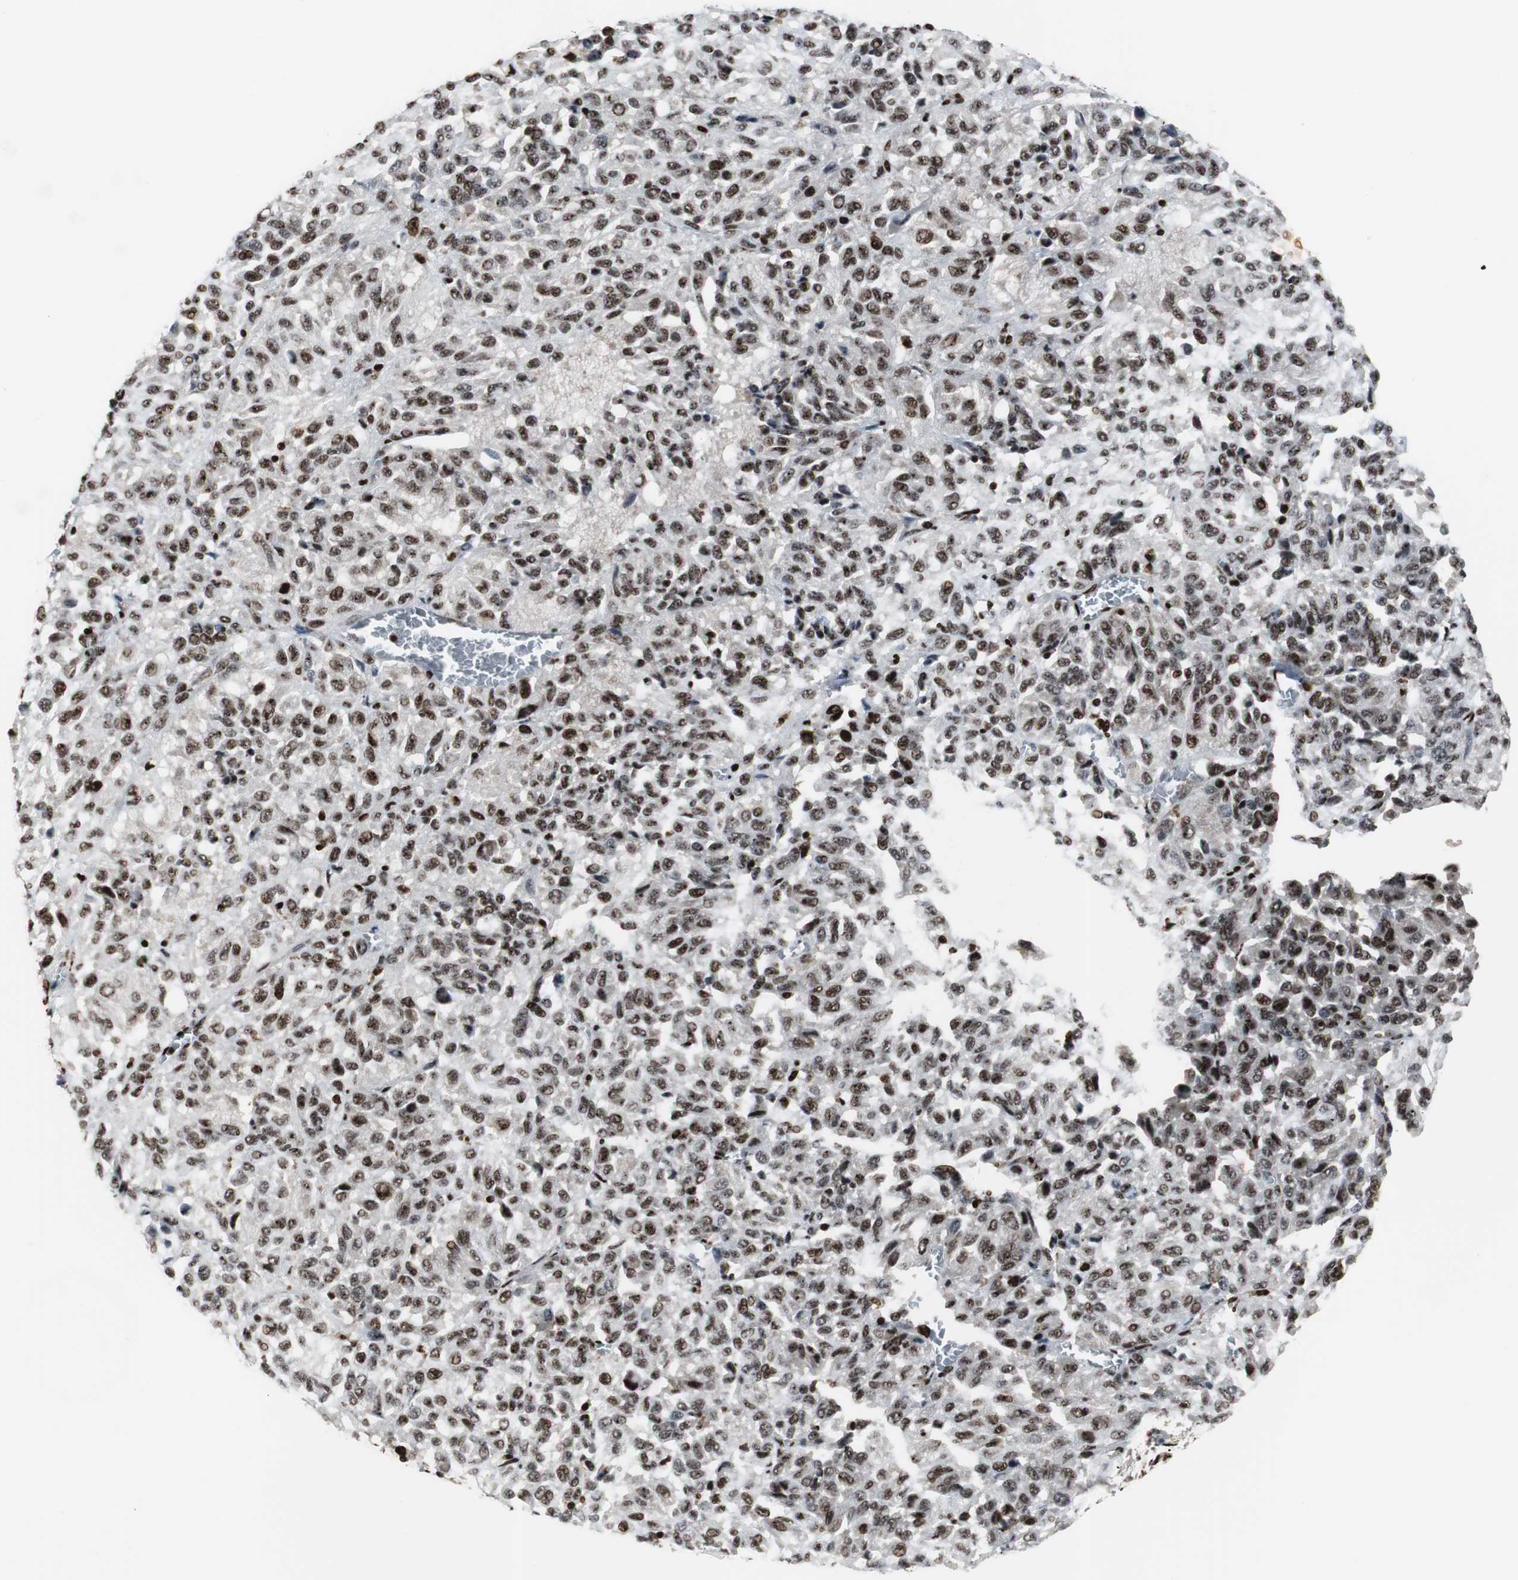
{"staining": {"intensity": "strong", "quantity": ">75%", "location": "nuclear"}, "tissue": "melanoma", "cell_type": "Tumor cells", "image_type": "cancer", "snomed": [{"axis": "morphology", "description": "Malignant melanoma, Metastatic site"}, {"axis": "topography", "description": "Lung"}], "caption": "This is an image of IHC staining of malignant melanoma (metastatic site), which shows strong positivity in the nuclear of tumor cells.", "gene": "GRK2", "patient": {"sex": "male", "age": 64}}